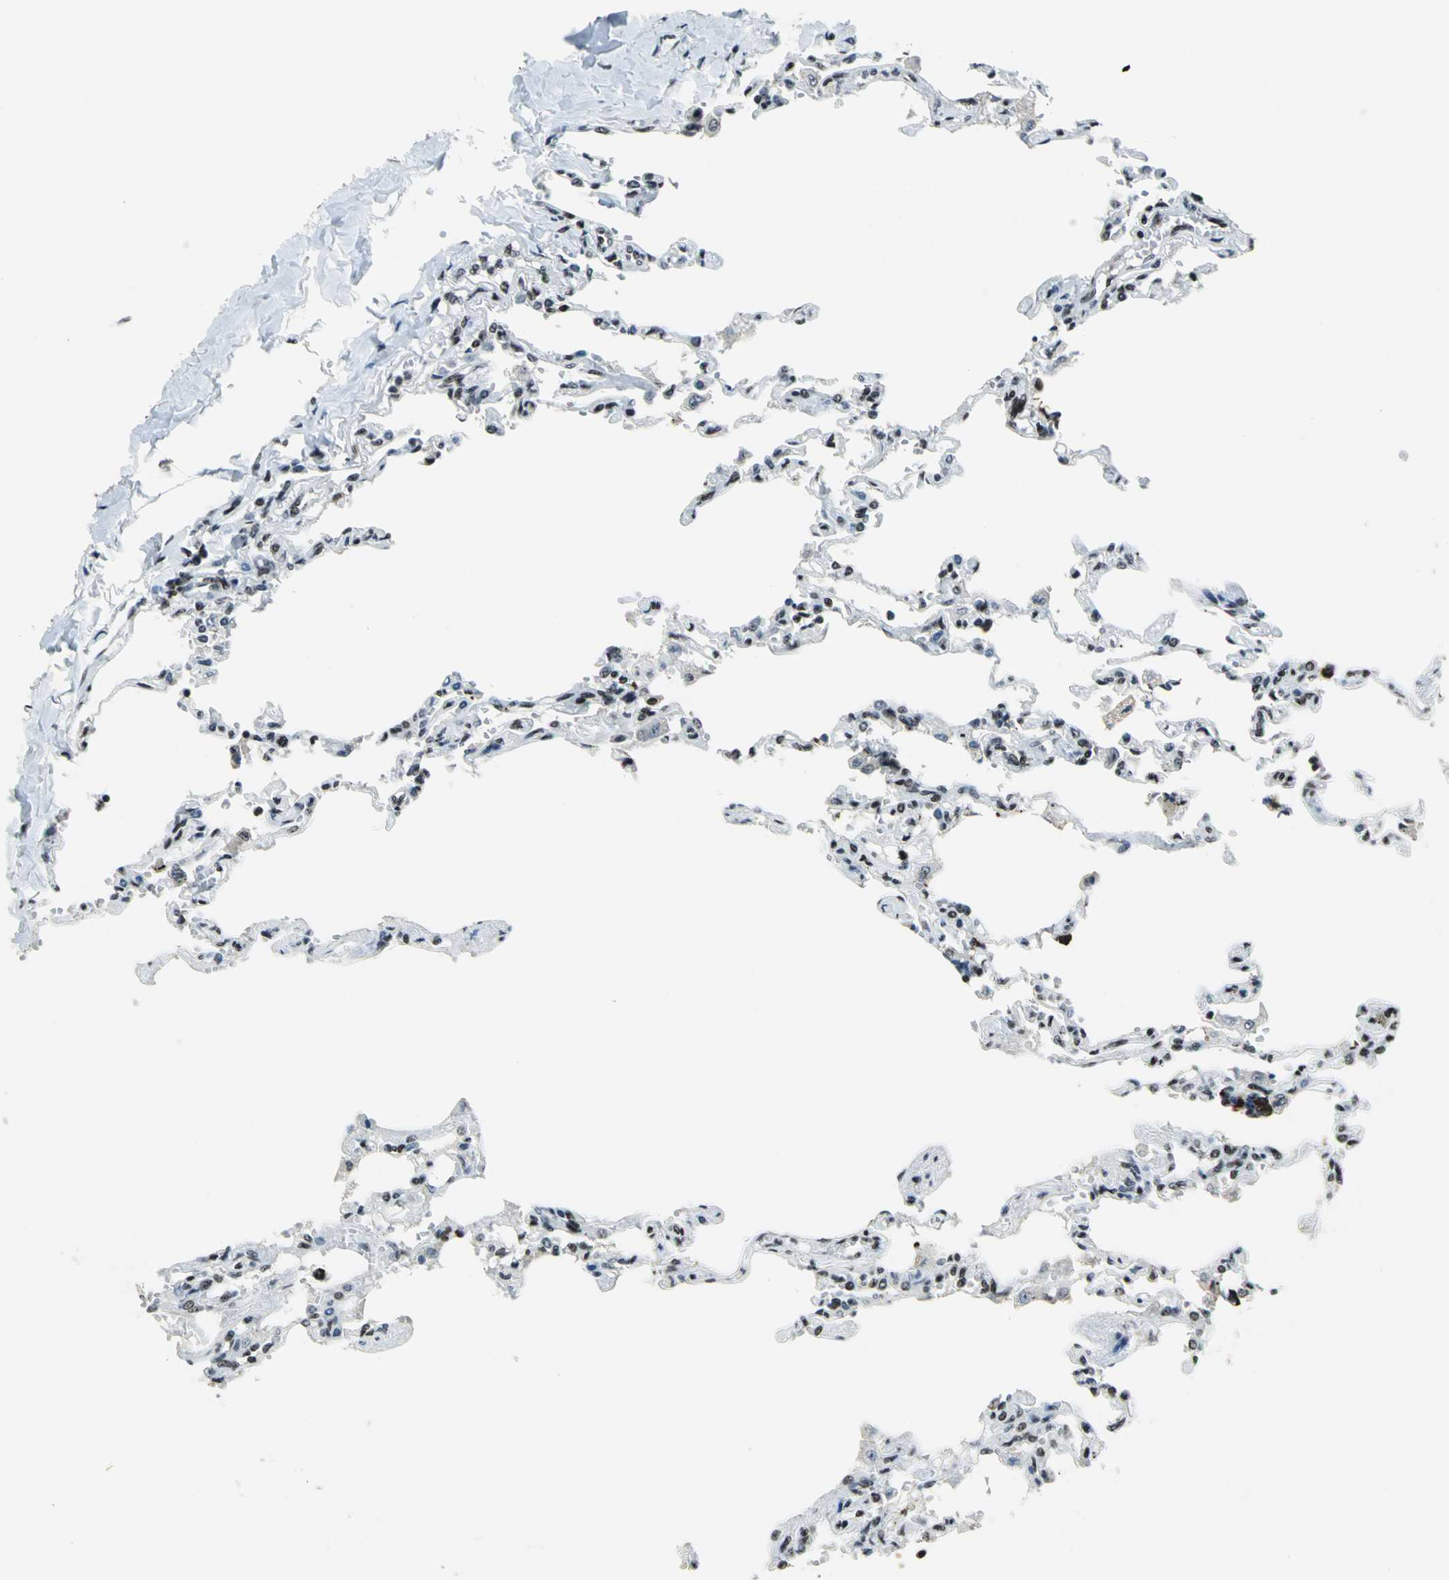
{"staining": {"intensity": "strong", "quantity": ">75%", "location": "nuclear"}, "tissue": "lung", "cell_type": "Alveolar cells", "image_type": "normal", "snomed": [{"axis": "morphology", "description": "Normal tissue, NOS"}, {"axis": "topography", "description": "Lung"}], "caption": "About >75% of alveolar cells in normal human lung reveal strong nuclear protein staining as visualized by brown immunohistochemical staining.", "gene": "UBTF", "patient": {"sex": "male", "age": 21}}